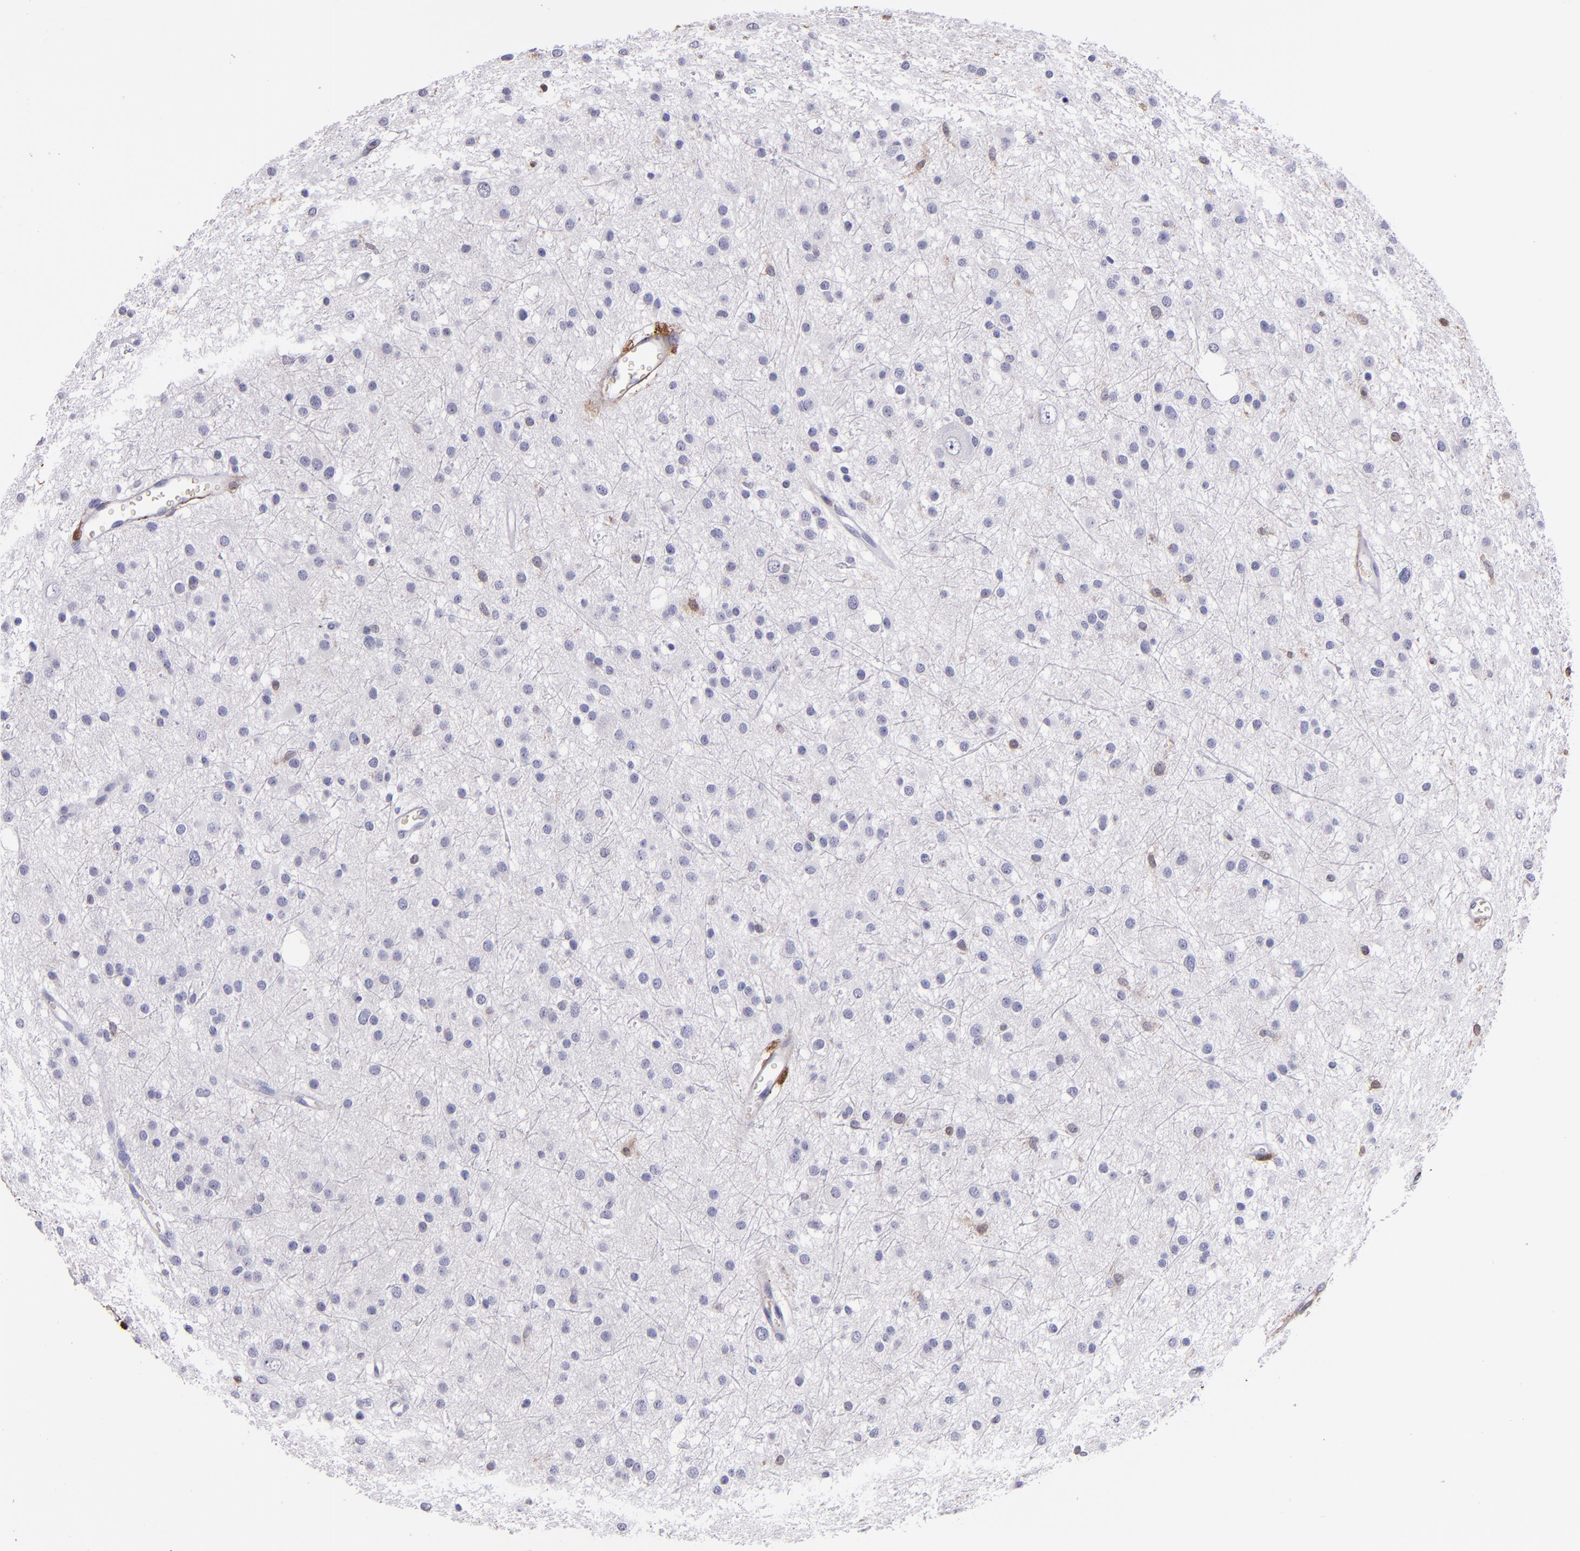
{"staining": {"intensity": "moderate", "quantity": "<25%", "location": "nuclear"}, "tissue": "glioma", "cell_type": "Tumor cells", "image_type": "cancer", "snomed": [{"axis": "morphology", "description": "Glioma, malignant, Low grade"}, {"axis": "topography", "description": "Brain"}], "caption": "Immunohistochemical staining of human glioma shows low levels of moderate nuclear protein staining in approximately <25% of tumor cells.", "gene": "F13A1", "patient": {"sex": "female", "age": 36}}